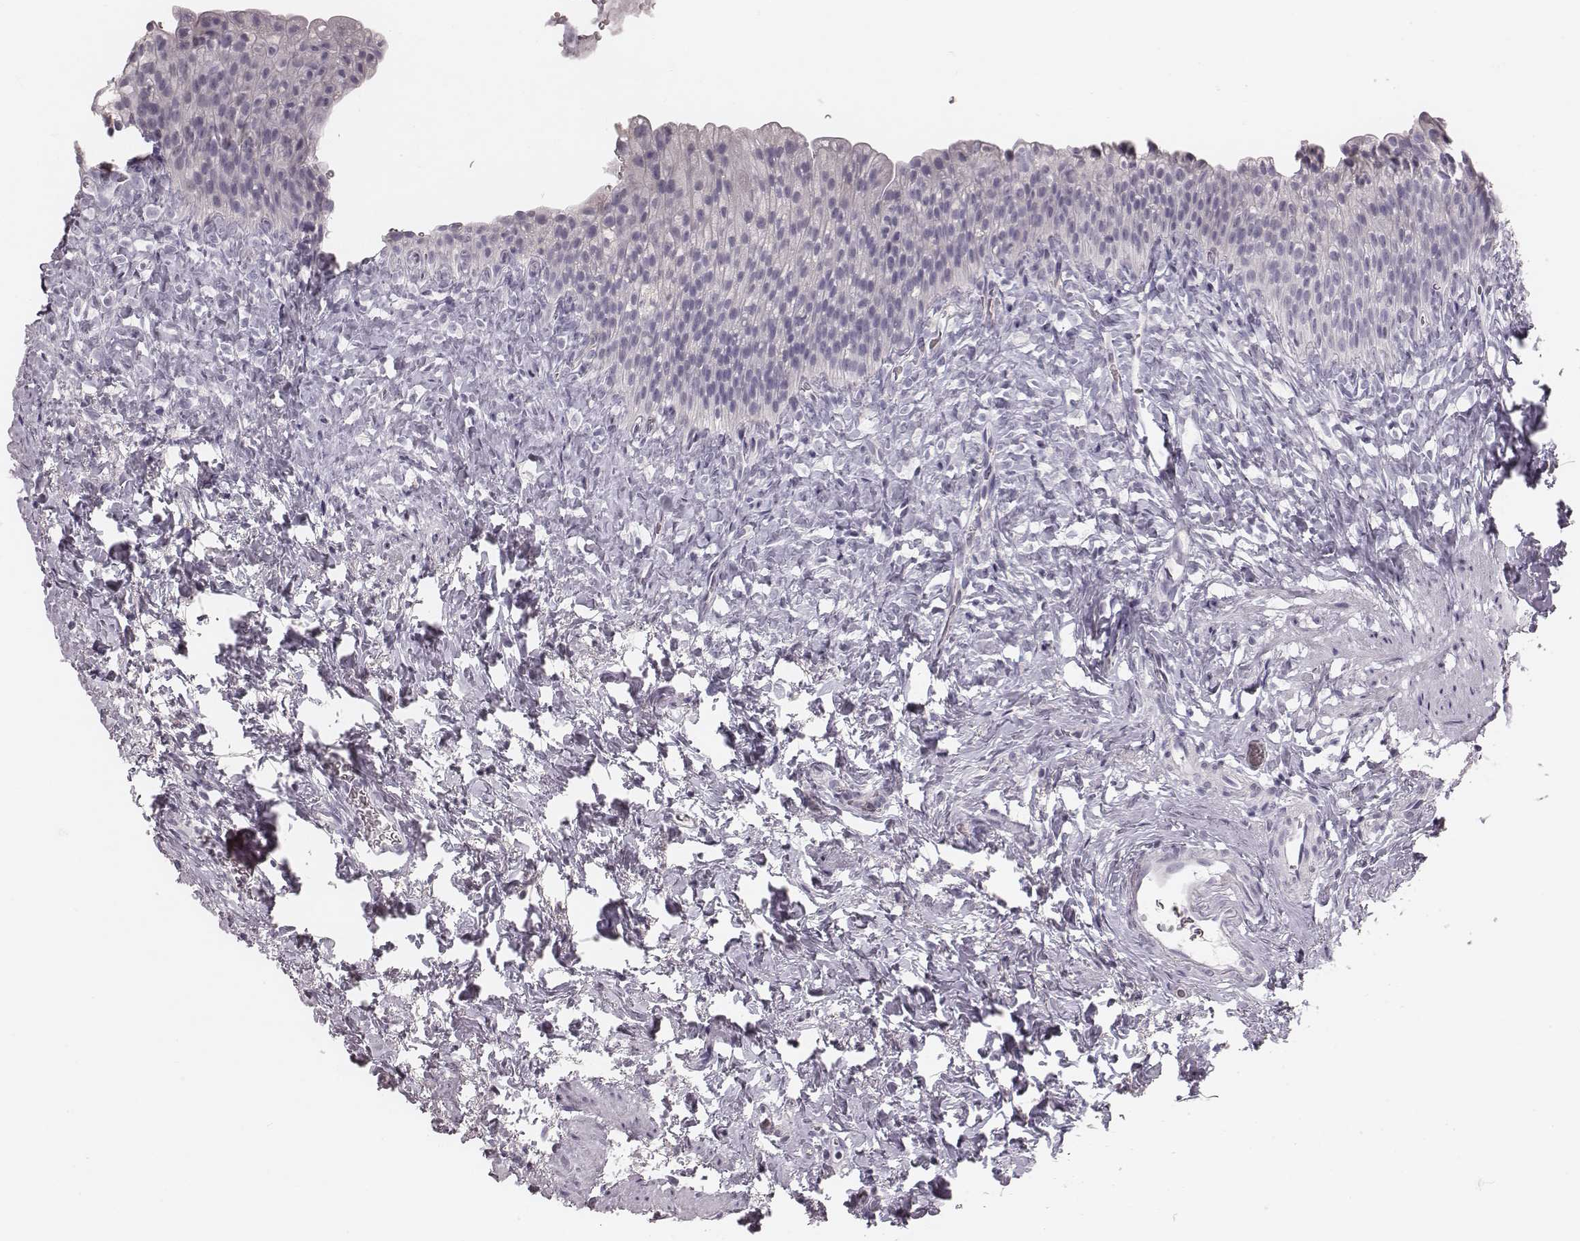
{"staining": {"intensity": "negative", "quantity": "none", "location": "none"}, "tissue": "urinary bladder", "cell_type": "Urothelial cells", "image_type": "normal", "snomed": [{"axis": "morphology", "description": "Normal tissue, NOS"}, {"axis": "topography", "description": "Urinary bladder"}], "caption": "High magnification brightfield microscopy of normal urinary bladder stained with DAB (brown) and counterstained with hematoxylin (blue): urothelial cells show no significant positivity. (DAB immunohistochemistry (IHC) with hematoxylin counter stain).", "gene": "SPA17", "patient": {"sex": "male", "age": 76}}